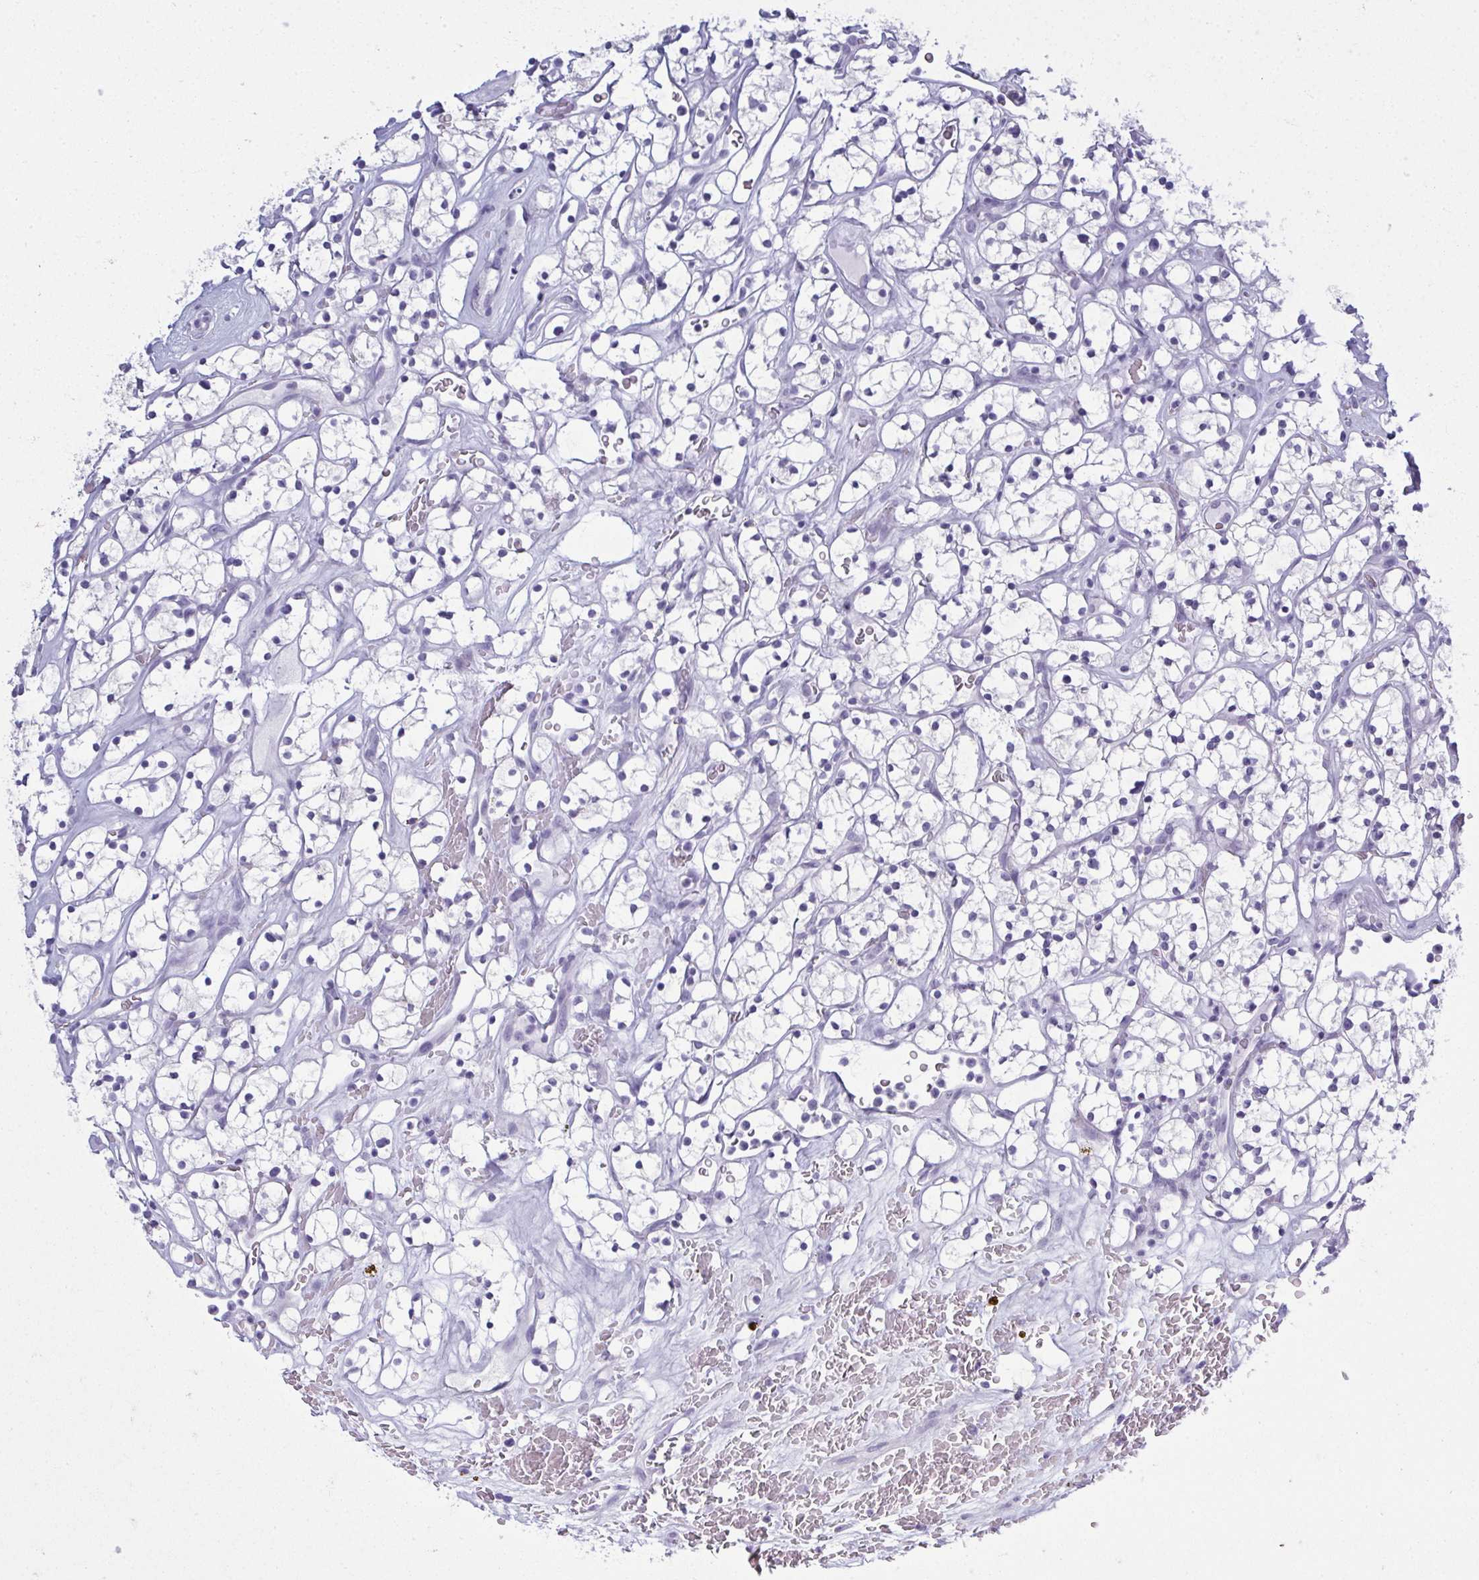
{"staining": {"intensity": "negative", "quantity": "none", "location": "none"}, "tissue": "renal cancer", "cell_type": "Tumor cells", "image_type": "cancer", "snomed": [{"axis": "morphology", "description": "Adenocarcinoma, NOS"}, {"axis": "topography", "description": "Kidney"}], "caption": "DAB immunohistochemical staining of human renal cancer displays no significant expression in tumor cells. (Brightfield microscopy of DAB (3,3'-diaminobenzidine) immunohistochemistry at high magnification).", "gene": "QDPR", "patient": {"sex": "female", "age": 64}}